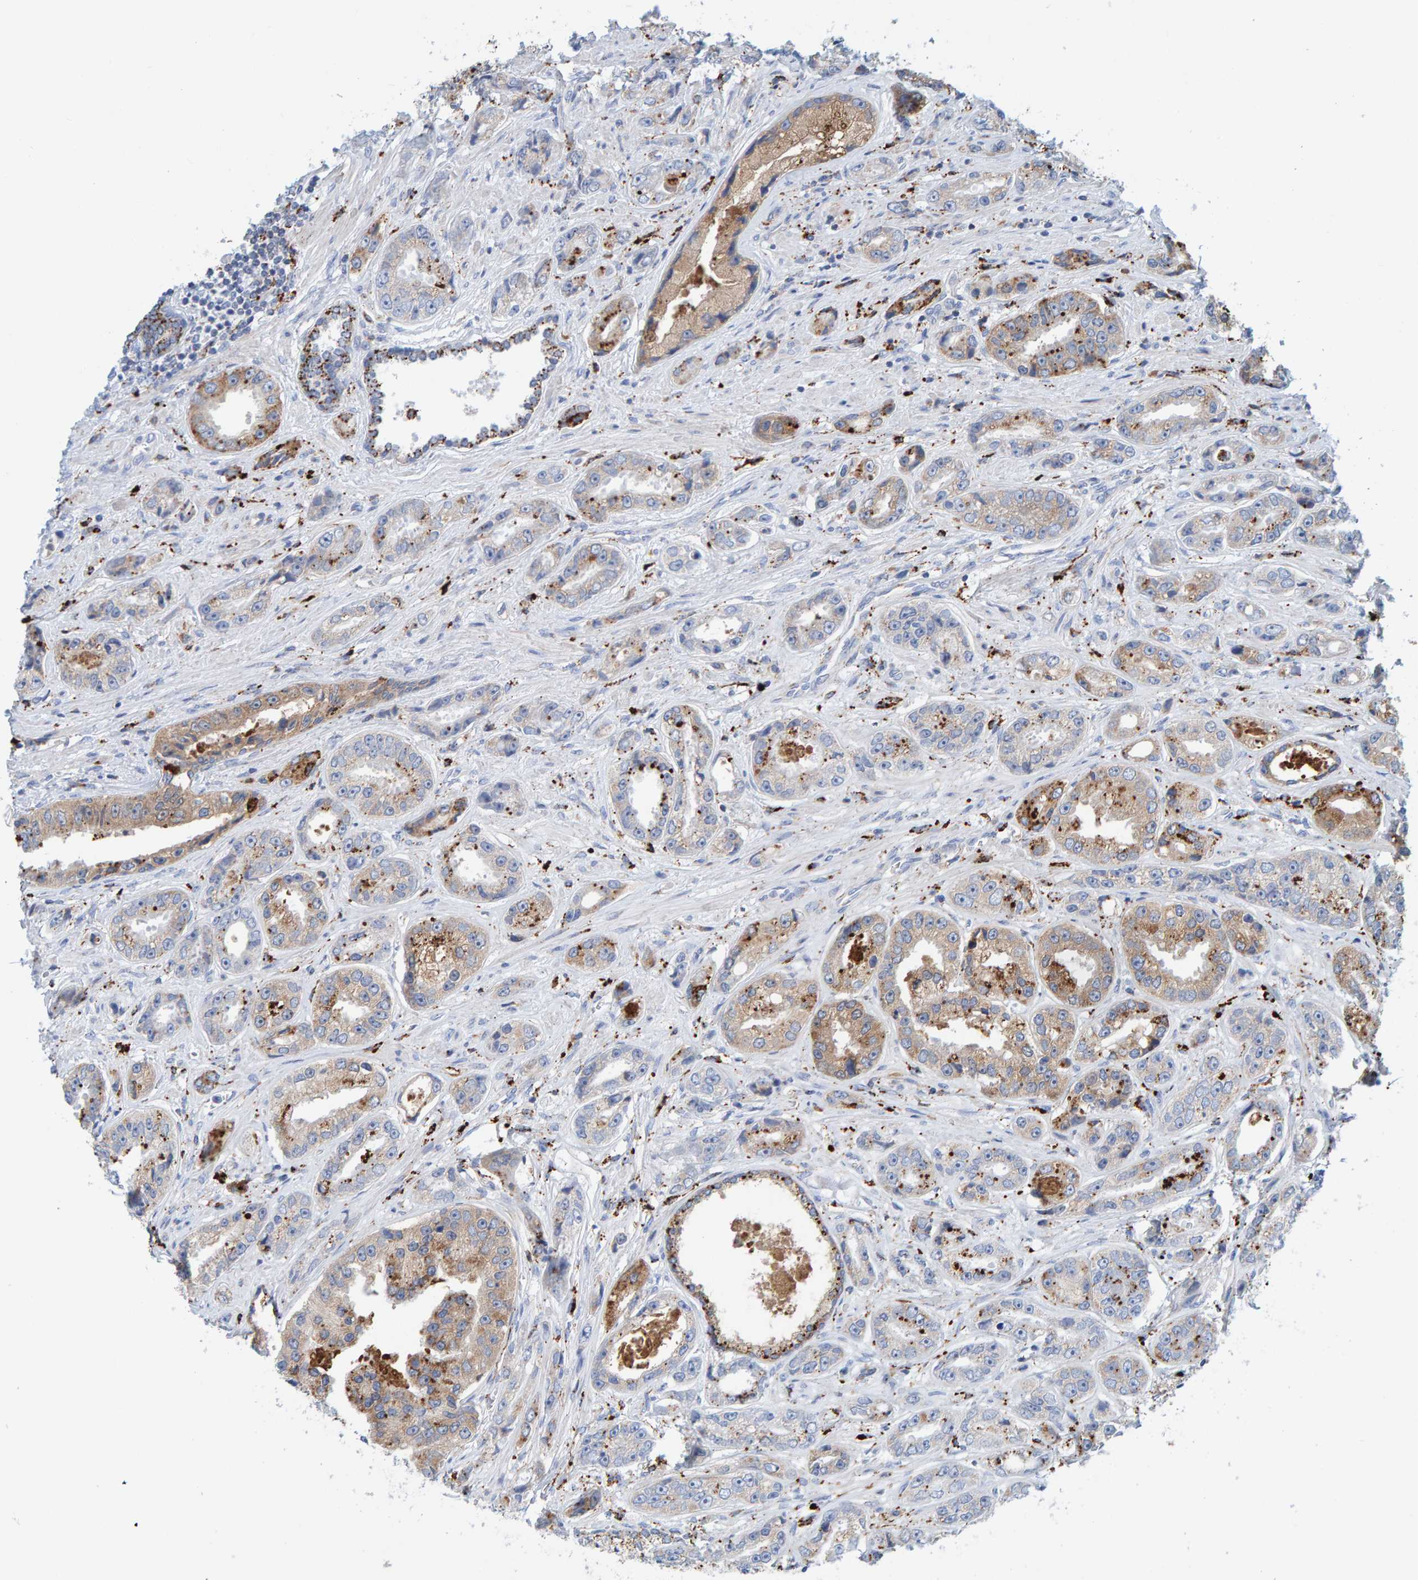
{"staining": {"intensity": "weak", "quantity": "<25%", "location": "cytoplasmic/membranous"}, "tissue": "prostate cancer", "cell_type": "Tumor cells", "image_type": "cancer", "snomed": [{"axis": "morphology", "description": "Adenocarcinoma, High grade"}, {"axis": "topography", "description": "Prostate"}], "caption": "DAB (3,3'-diaminobenzidine) immunohistochemical staining of prostate cancer (high-grade adenocarcinoma) shows no significant expression in tumor cells.", "gene": "BIN3", "patient": {"sex": "male", "age": 61}}